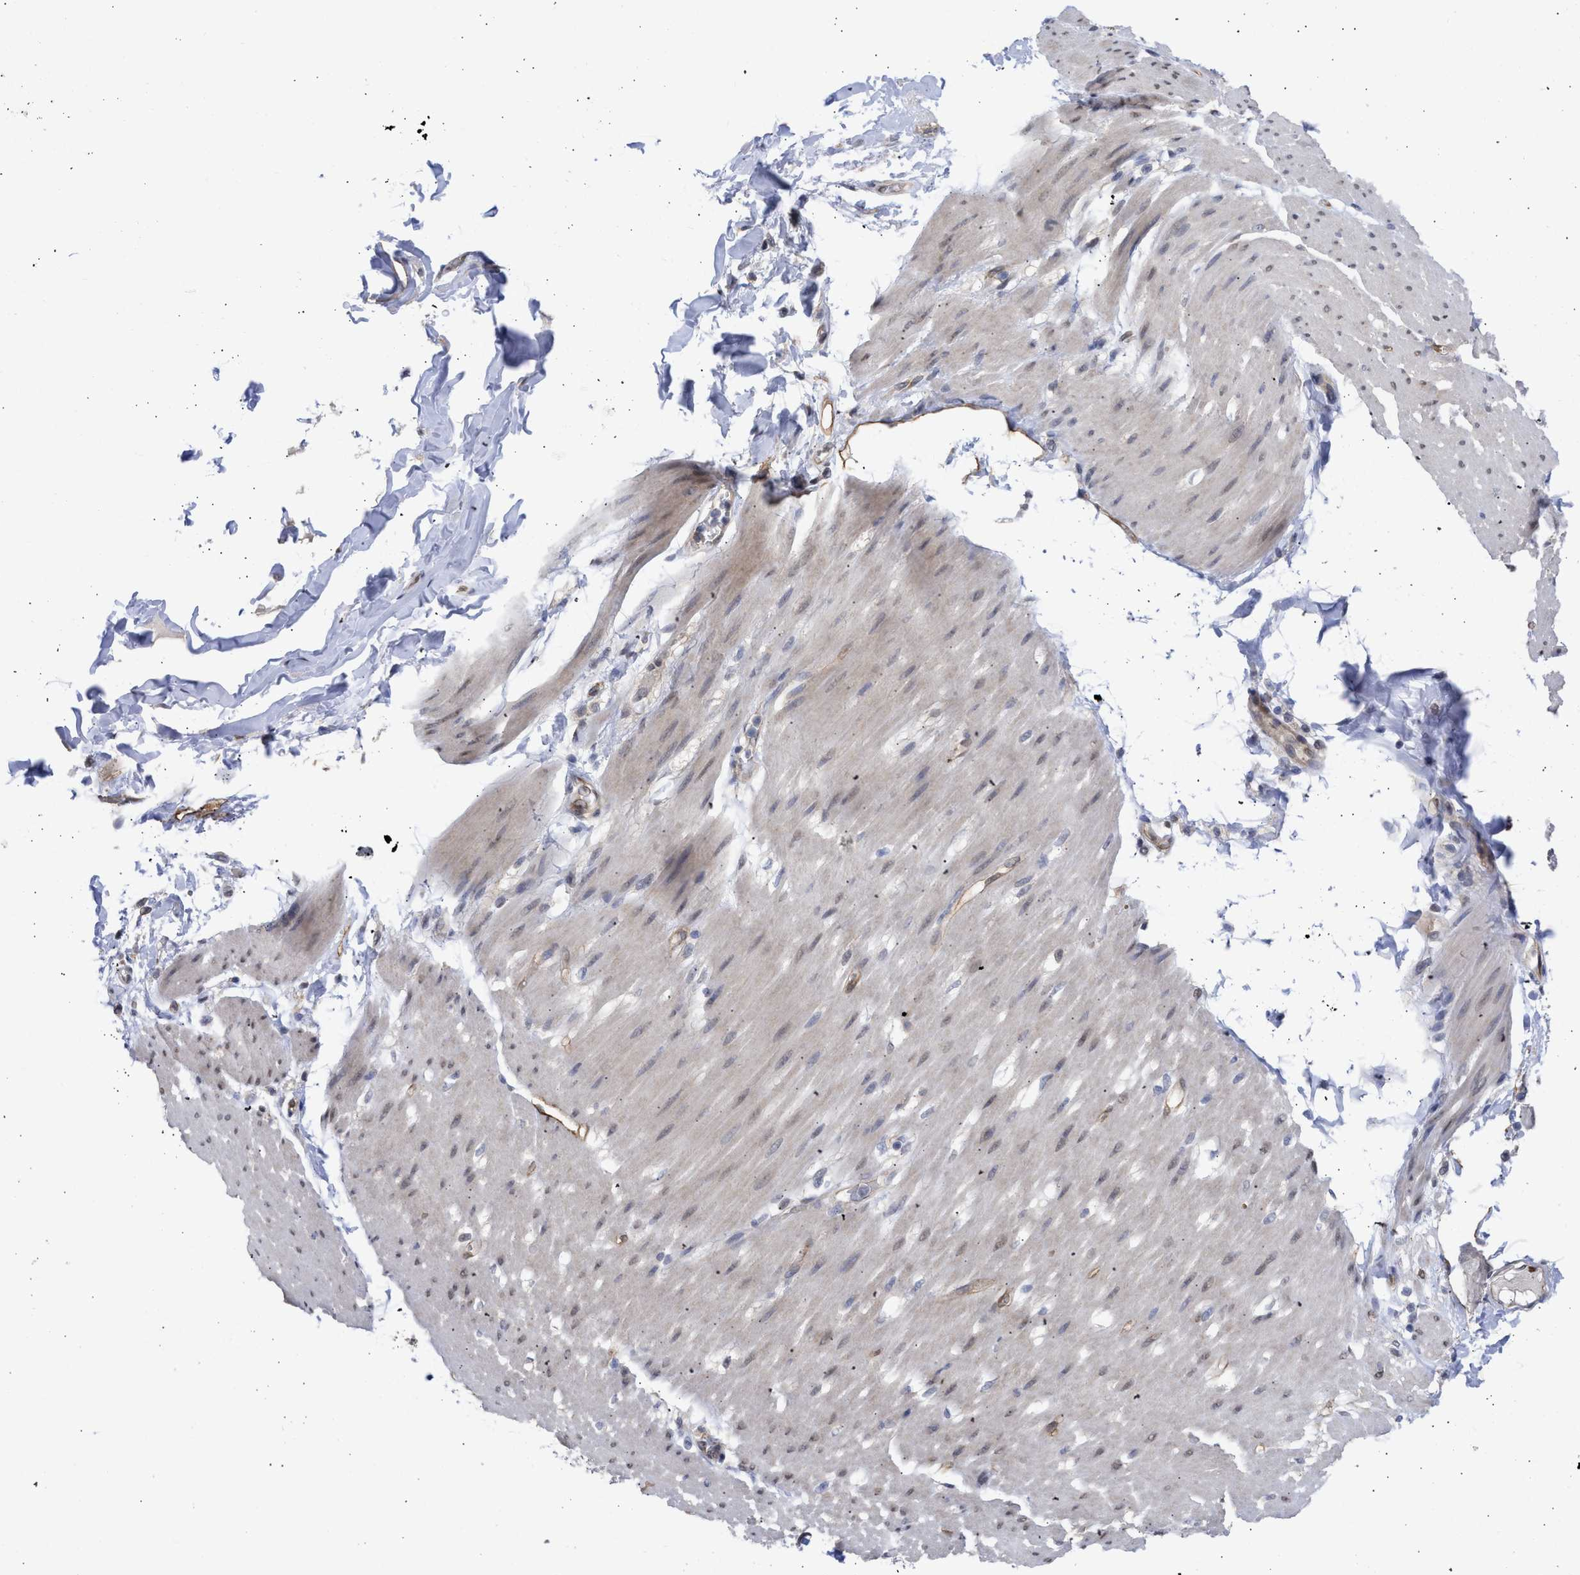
{"staining": {"intensity": "moderate", "quantity": "<25%", "location": "cytoplasmic/membranous,nuclear"}, "tissue": "adipose tissue", "cell_type": "Adipocytes", "image_type": "normal", "snomed": [{"axis": "morphology", "description": "Normal tissue, NOS"}, {"axis": "morphology", "description": "Adenocarcinoma, NOS"}, {"axis": "topography", "description": "Duodenum"}, {"axis": "topography", "description": "Peripheral nerve tissue"}], "caption": "A low amount of moderate cytoplasmic/membranous,nuclear positivity is present in approximately <25% of adipocytes in normal adipose tissue. (brown staining indicates protein expression, while blue staining denotes nuclei).", "gene": "THRA", "patient": {"sex": "female", "age": 60}}